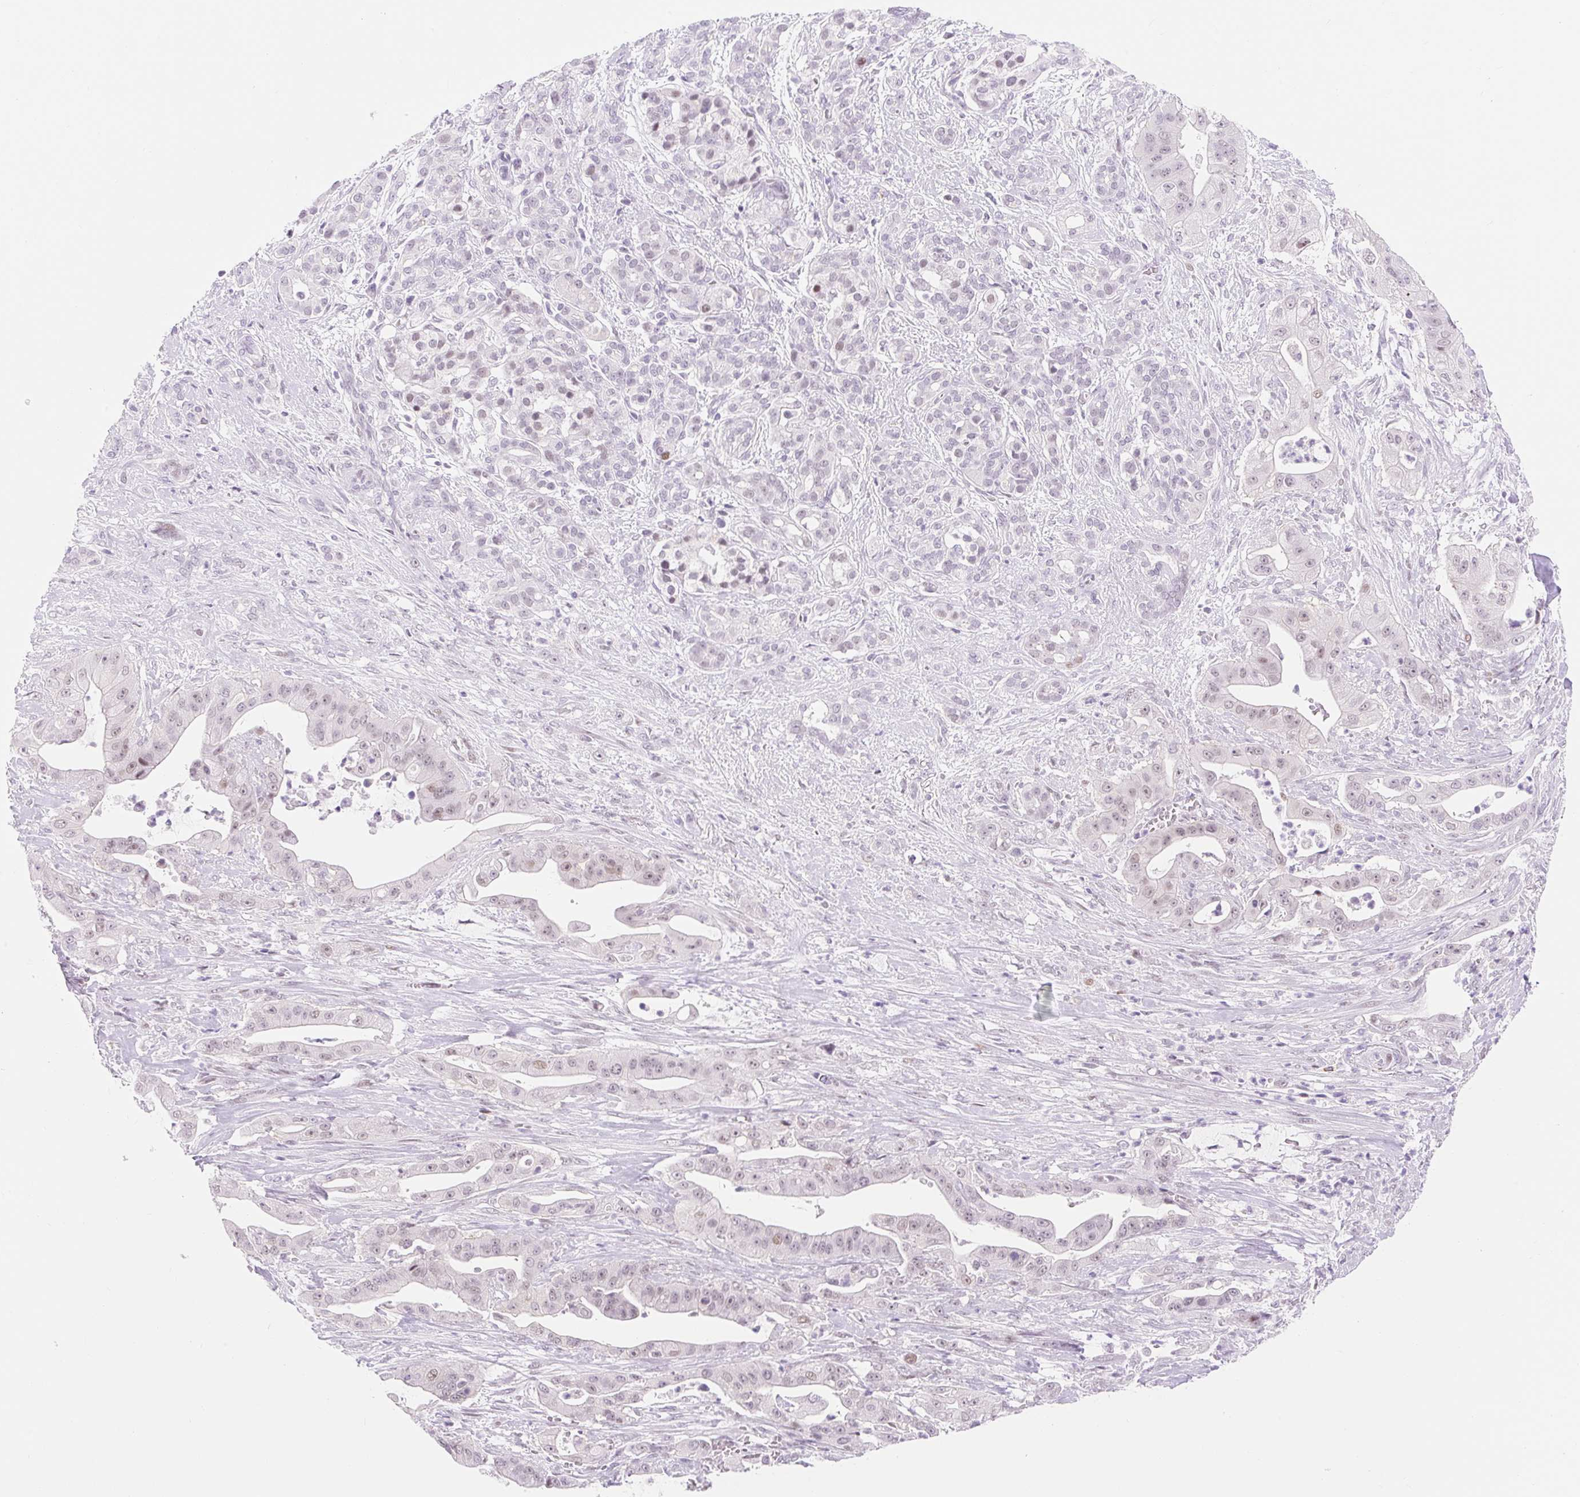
{"staining": {"intensity": "weak", "quantity": "<25%", "location": "nuclear"}, "tissue": "pancreatic cancer", "cell_type": "Tumor cells", "image_type": "cancer", "snomed": [{"axis": "morphology", "description": "Adenocarcinoma, NOS"}, {"axis": "topography", "description": "Pancreas"}], "caption": "Immunohistochemical staining of pancreatic adenocarcinoma displays no significant expression in tumor cells.", "gene": "H2BW1", "patient": {"sex": "male", "age": 57}}